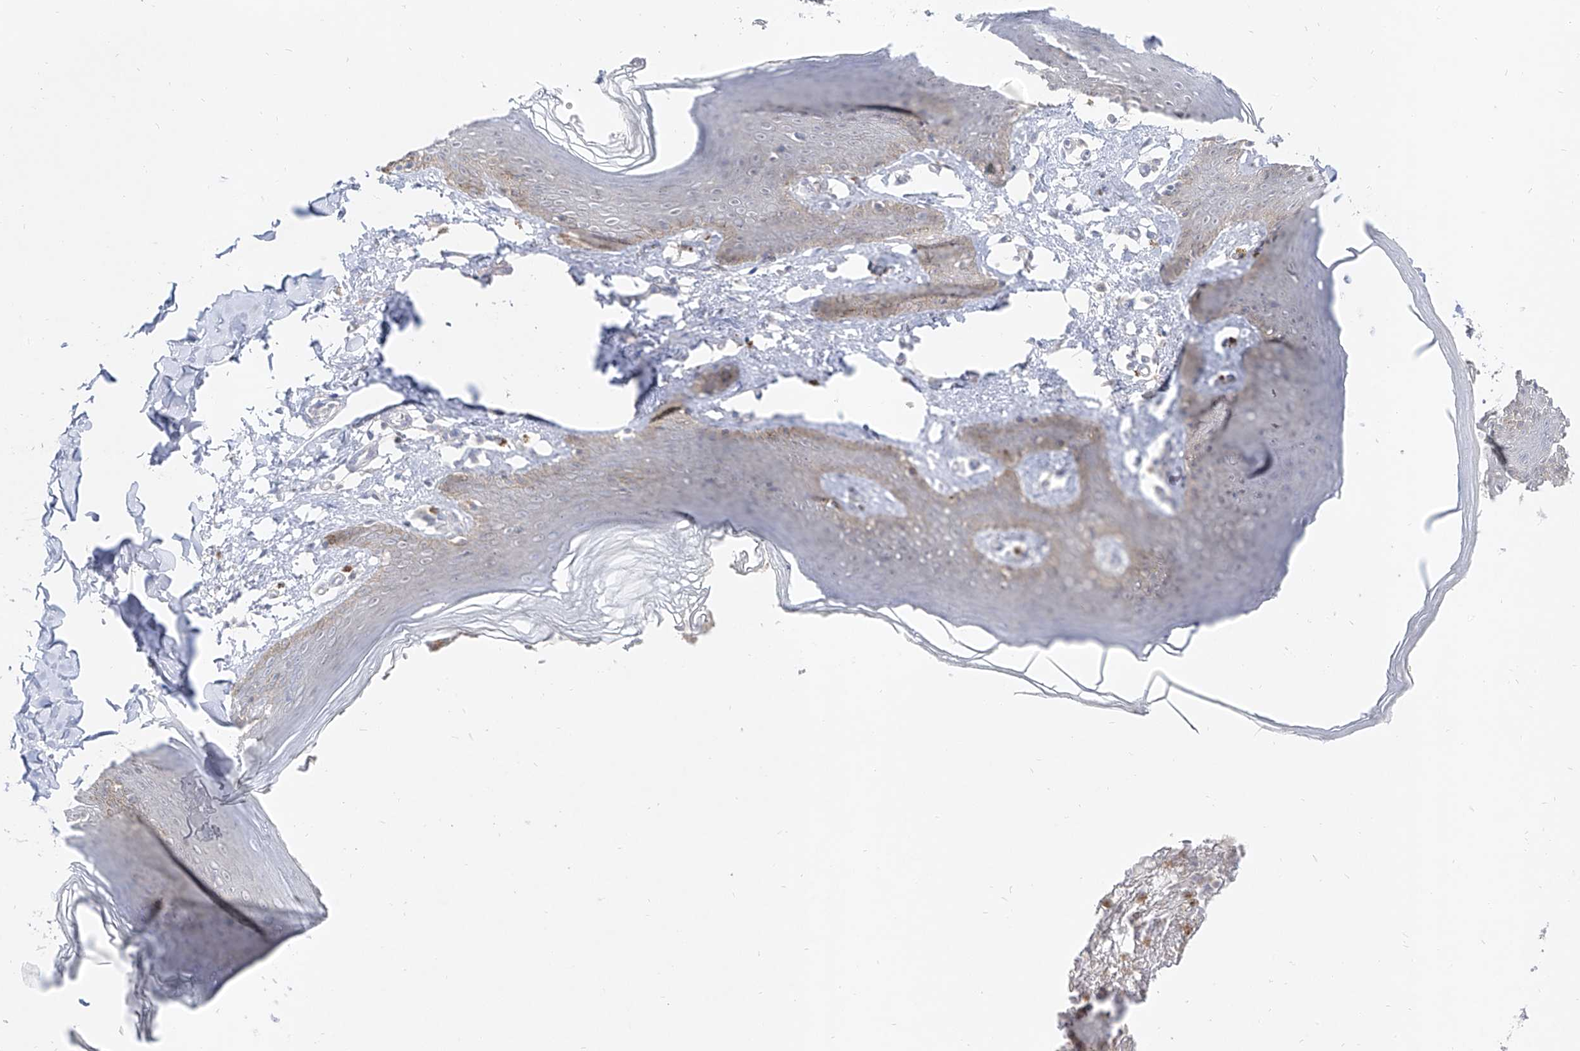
{"staining": {"intensity": "weak", "quantity": "25%-75%", "location": "cytoplasmic/membranous"}, "tissue": "skin", "cell_type": "Epidermal cells", "image_type": "normal", "snomed": [{"axis": "morphology", "description": "Normal tissue, NOS"}, {"axis": "topography", "description": "Vulva"}], "caption": "A histopathology image of human skin stained for a protein displays weak cytoplasmic/membranous brown staining in epidermal cells. The protein is shown in brown color, while the nuclei are stained blue.", "gene": "RBFOX3", "patient": {"sex": "female", "age": 66}}